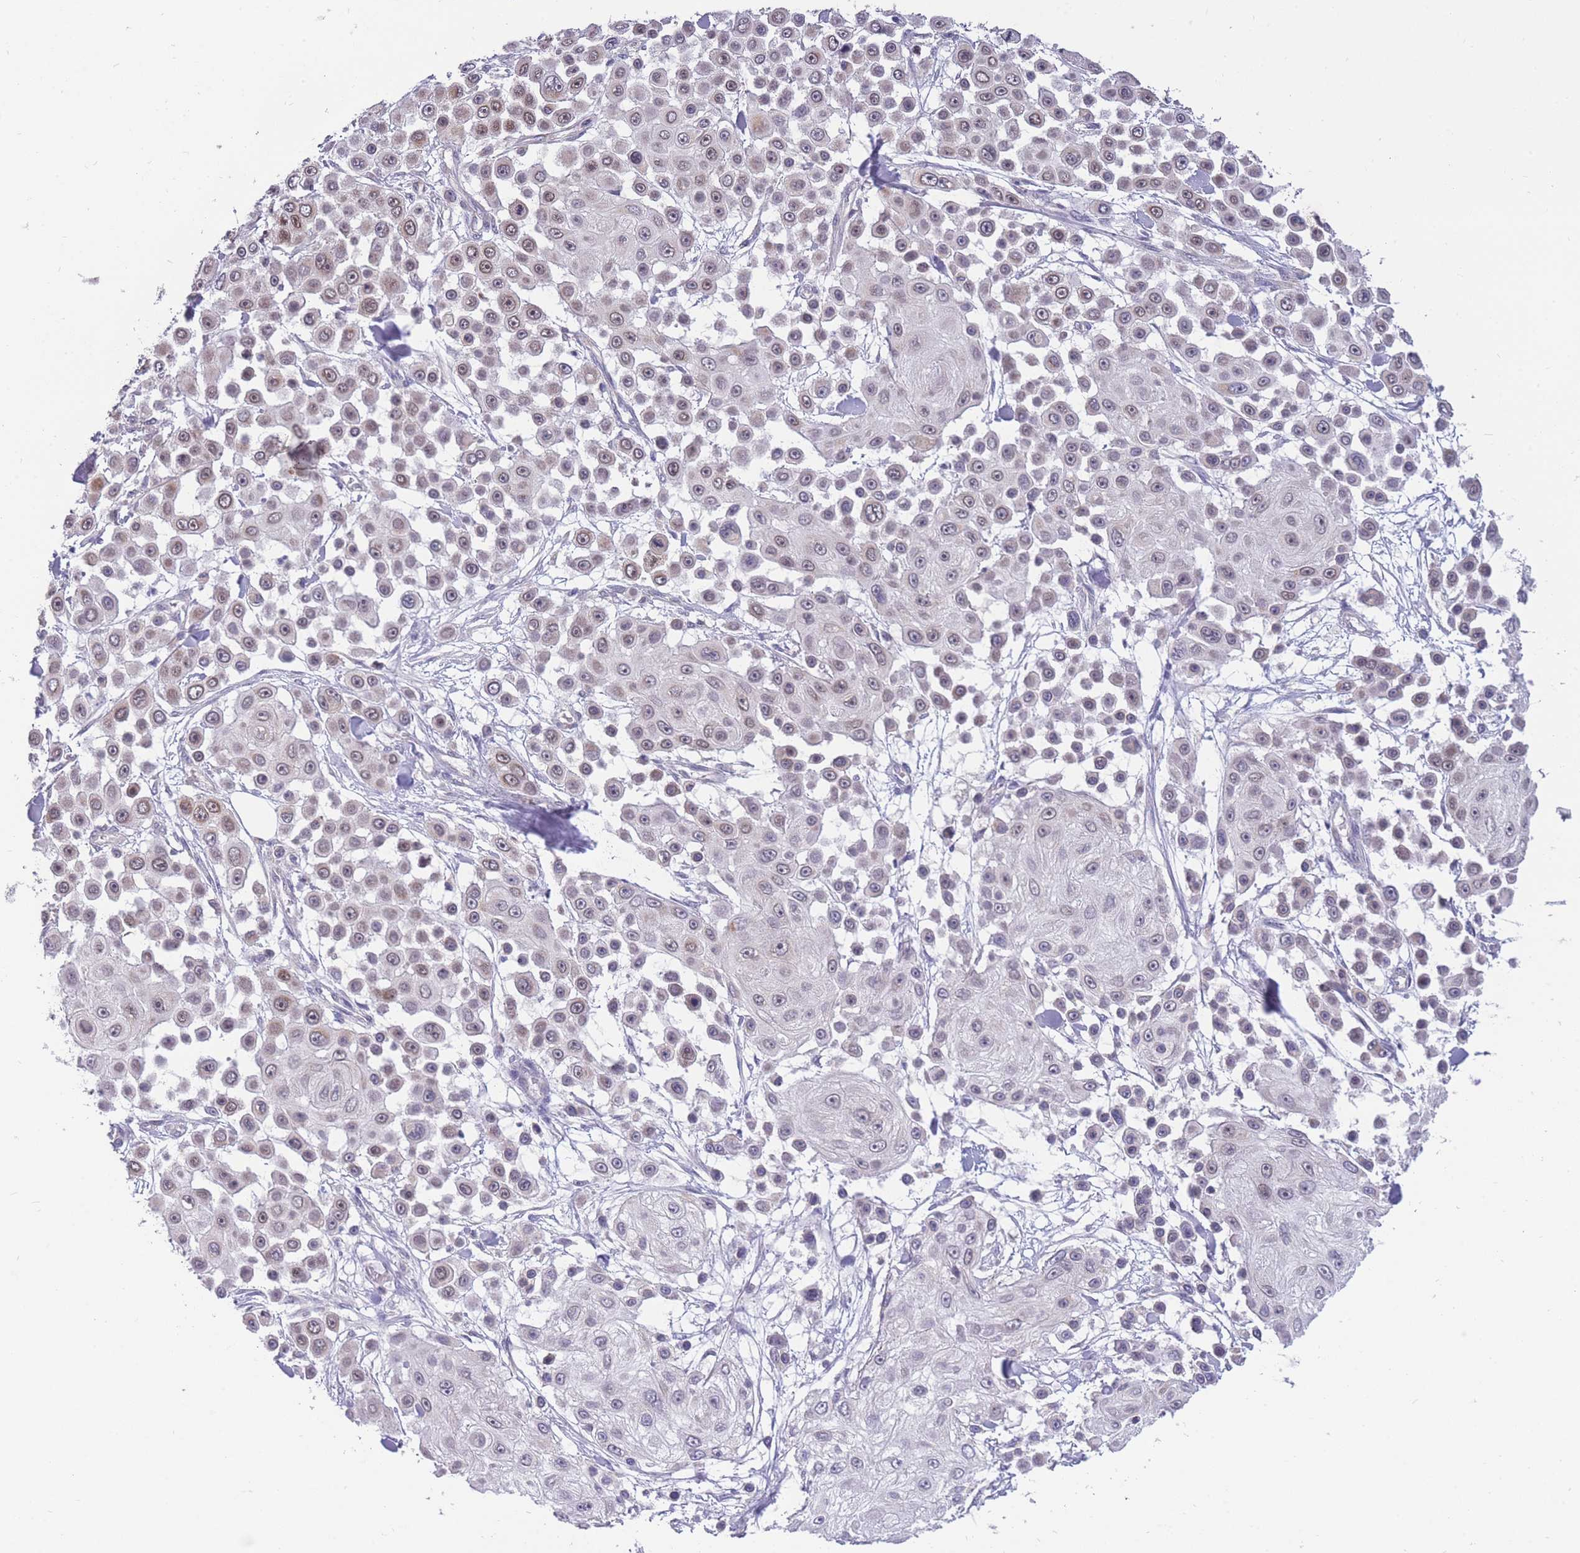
{"staining": {"intensity": "weak", "quantity": "25%-75%", "location": "cytoplasmic/membranous,nuclear"}, "tissue": "skin cancer", "cell_type": "Tumor cells", "image_type": "cancer", "snomed": [{"axis": "morphology", "description": "Squamous cell carcinoma, NOS"}, {"axis": "topography", "description": "Skin"}], "caption": "Weak cytoplasmic/membranous and nuclear staining is appreciated in about 25%-75% of tumor cells in skin squamous cell carcinoma. Immunohistochemistry (ihc) stains the protein in brown and the nuclei are stained blue.", "gene": "MCIDAS", "patient": {"sex": "male", "age": 67}}